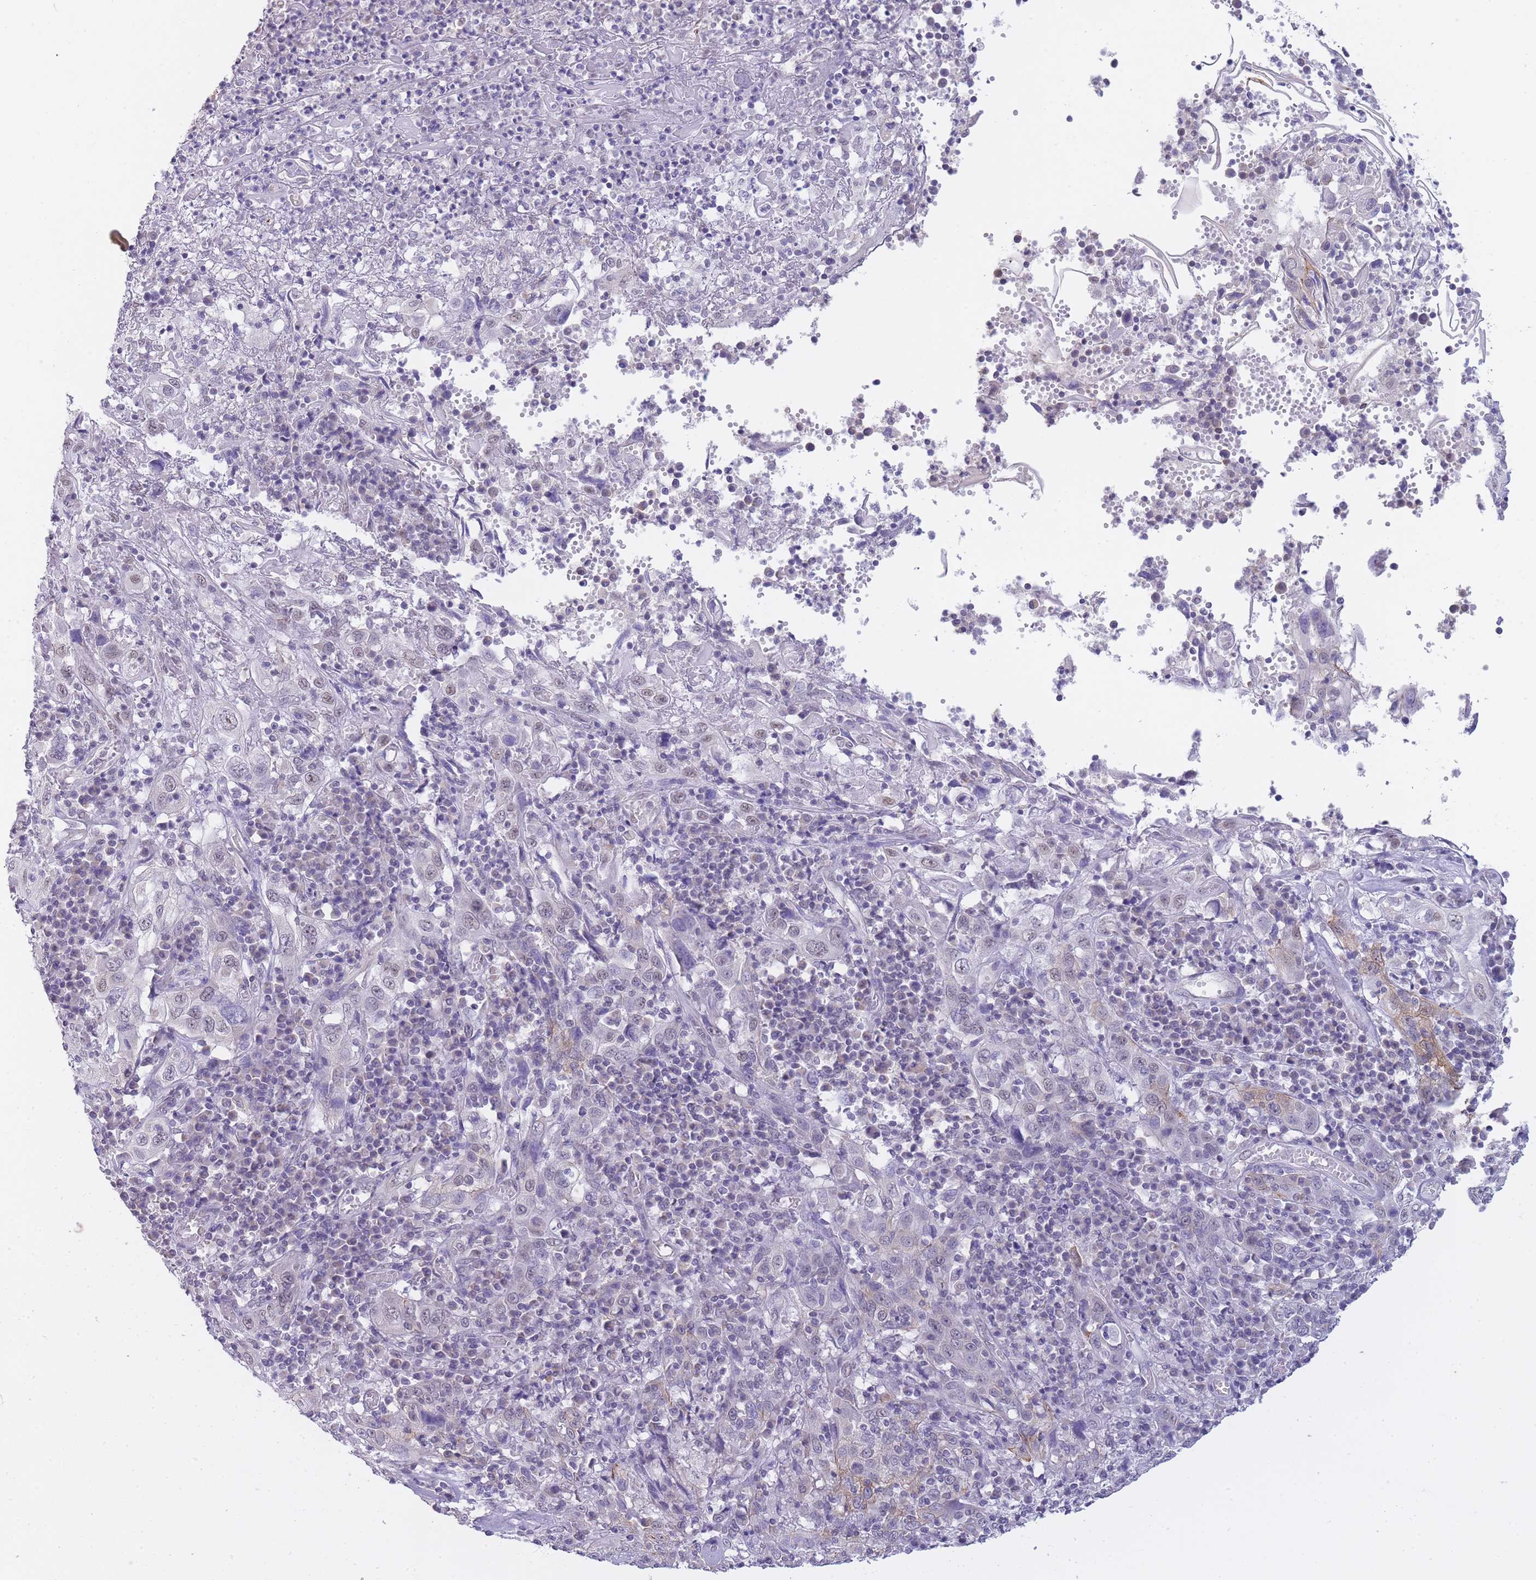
{"staining": {"intensity": "weak", "quantity": ">75%", "location": "nuclear"}, "tissue": "cervical cancer", "cell_type": "Tumor cells", "image_type": "cancer", "snomed": [{"axis": "morphology", "description": "Squamous cell carcinoma, NOS"}, {"axis": "topography", "description": "Cervix"}], "caption": "Immunohistochemistry (IHC) (DAB (3,3'-diaminobenzidine)) staining of human squamous cell carcinoma (cervical) displays weak nuclear protein expression in about >75% of tumor cells.", "gene": "FRAT2", "patient": {"sex": "female", "age": 46}}